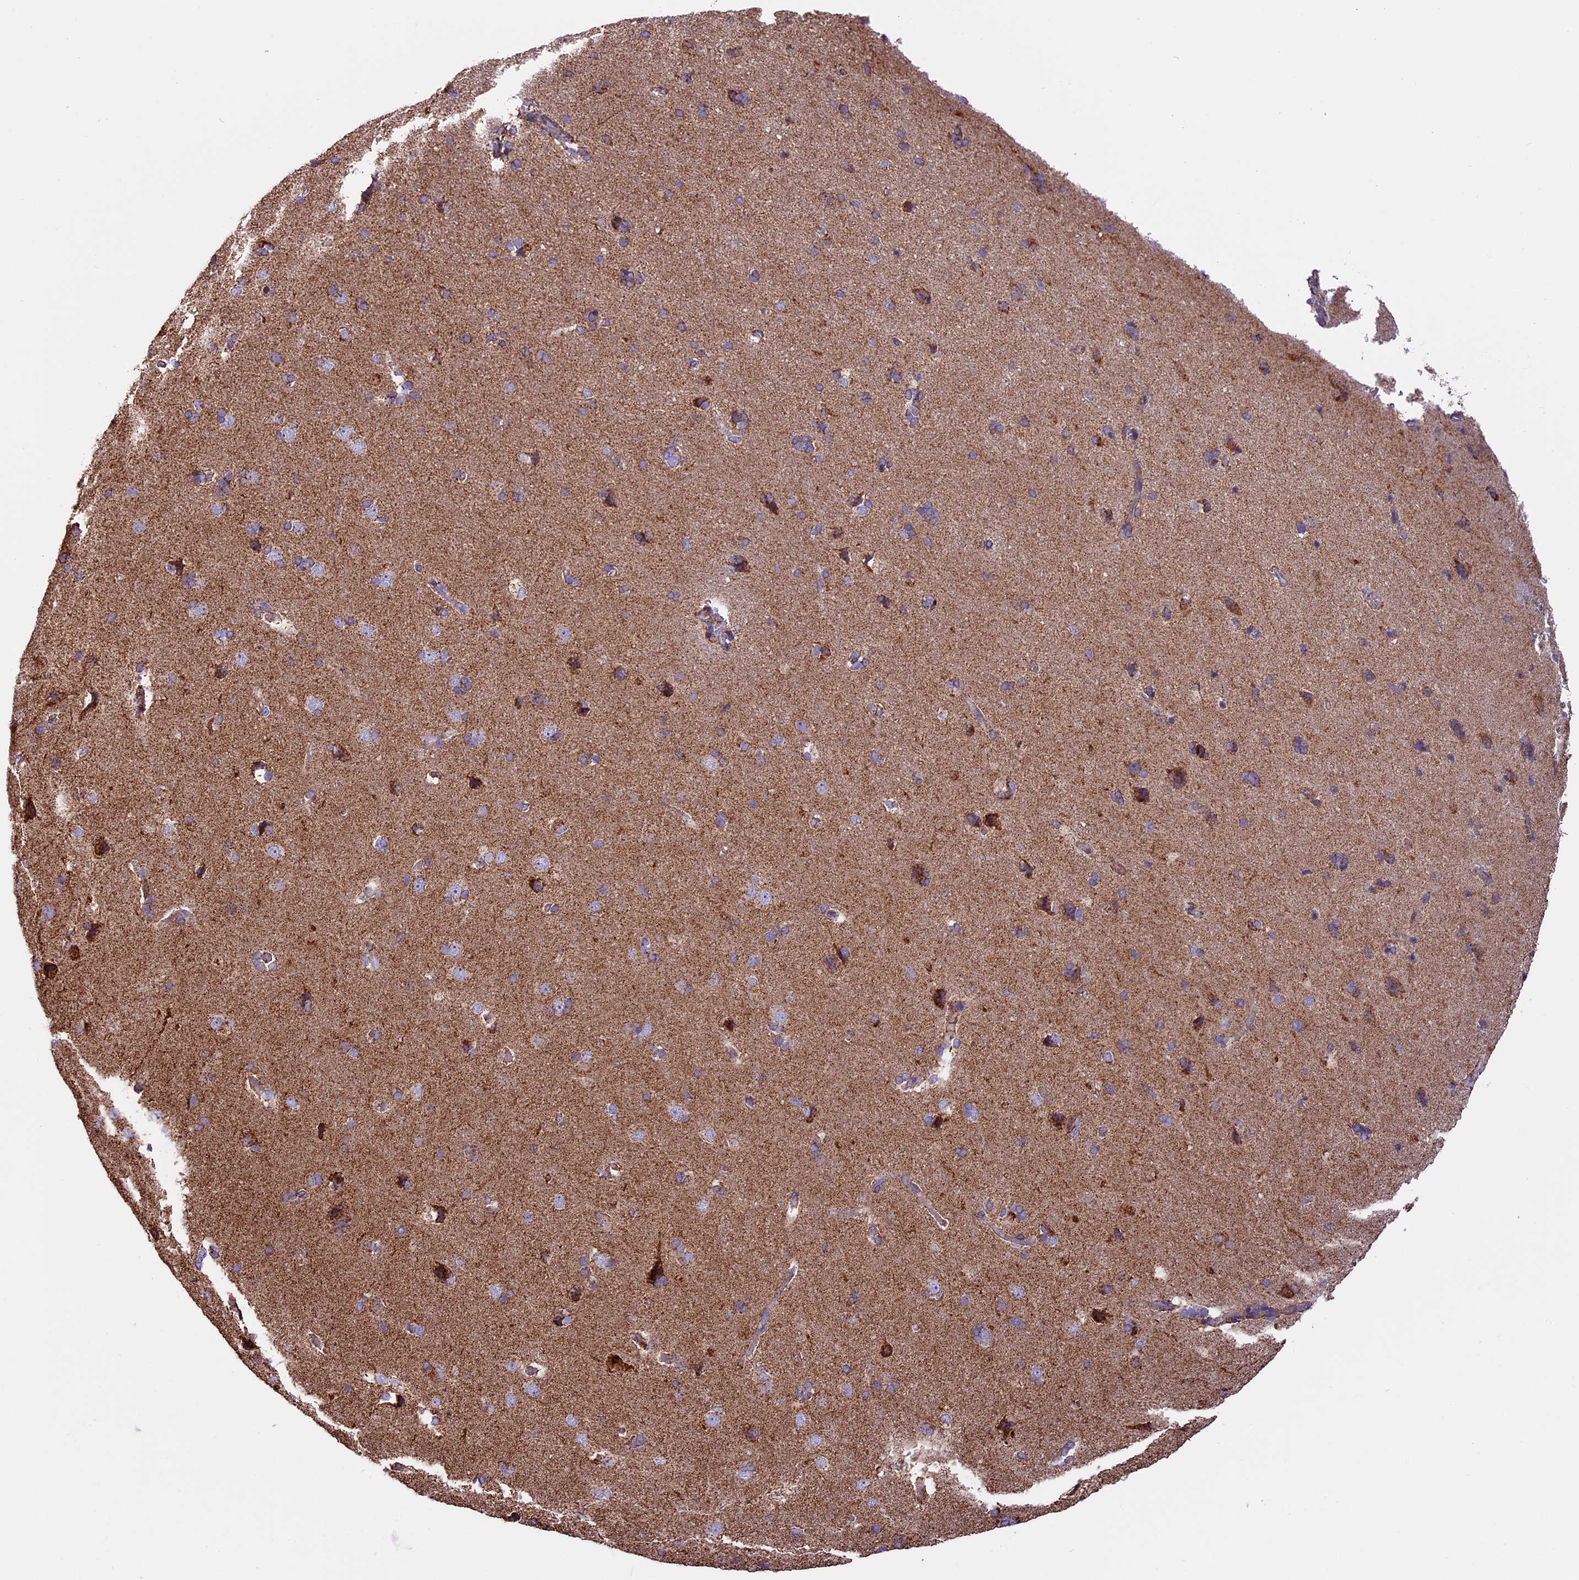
{"staining": {"intensity": "negative", "quantity": "none", "location": "none"}, "tissue": "cerebral cortex", "cell_type": "Endothelial cells", "image_type": "normal", "snomed": [{"axis": "morphology", "description": "Normal tissue, NOS"}, {"axis": "topography", "description": "Cerebral cortex"}], "caption": "Endothelial cells are negative for protein expression in normal human cerebral cortex. The staining is performed using DAB (3,3'-diaminobenzidine) brown chromogen with nuclei counter-stained in using hematoxylin.", "gene": "NDUFA8", "patient": {"sex": "male", "age": 62}}